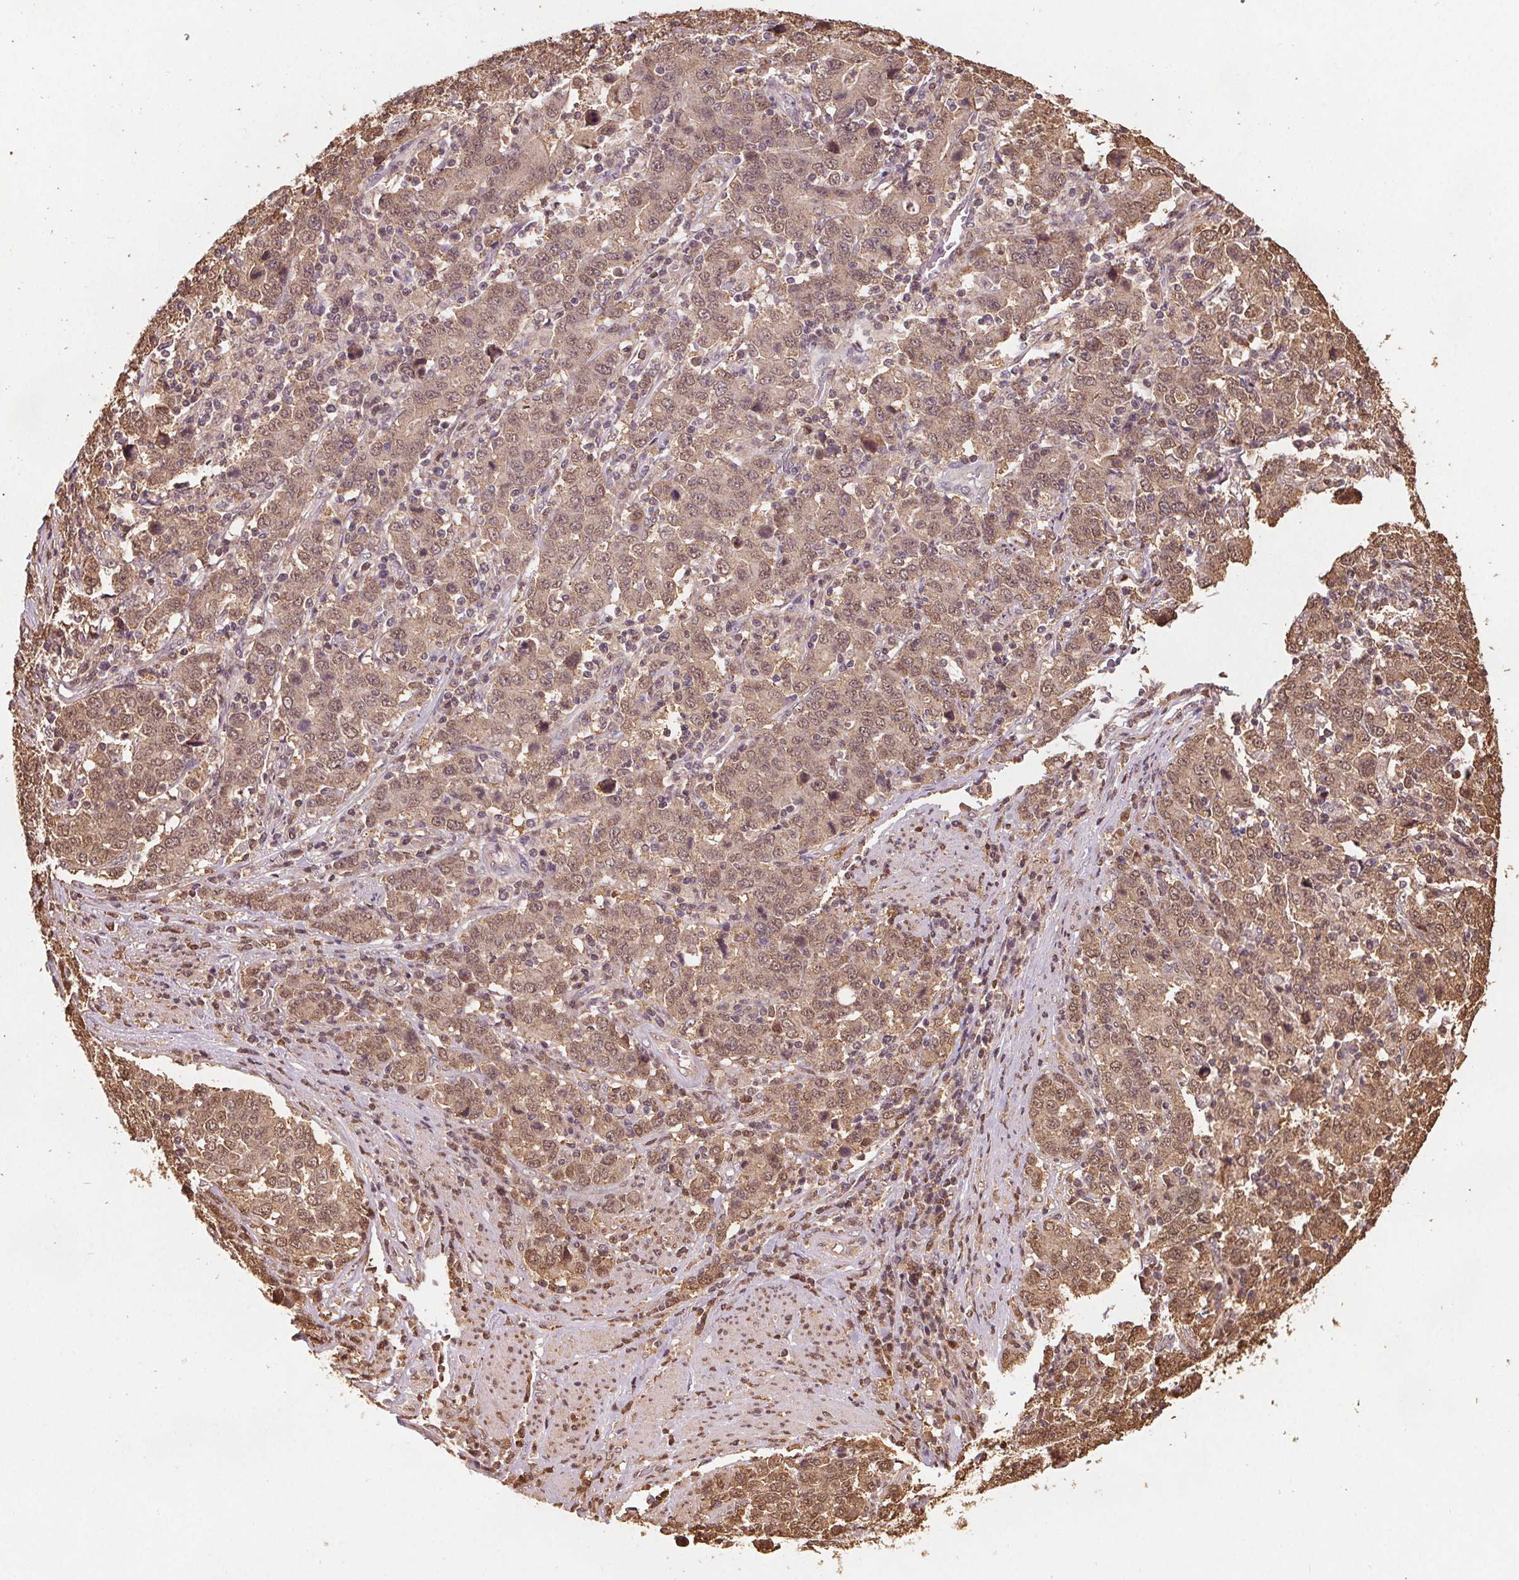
{"staining": {"intensity": "moderate", "quantity": ">75%", "location": "cytoplasmic/membranous,nuclear"}, "tissue": "stomach cancer", "cell_type": "Tumor cells", "image_type": "cancer", "snomed": [{"axis": "morphology", "description": "Adenocarcinoma, NOS"}, {"axis": "topography", "description": "Stomach, upper"}], "caption": "Stomach cancer (adenocarcinoma) stained with a protein marker shows moderate staining in tumor cells.", "gene": "ENO1", "patient": {"sex": "male", "age": 69}}